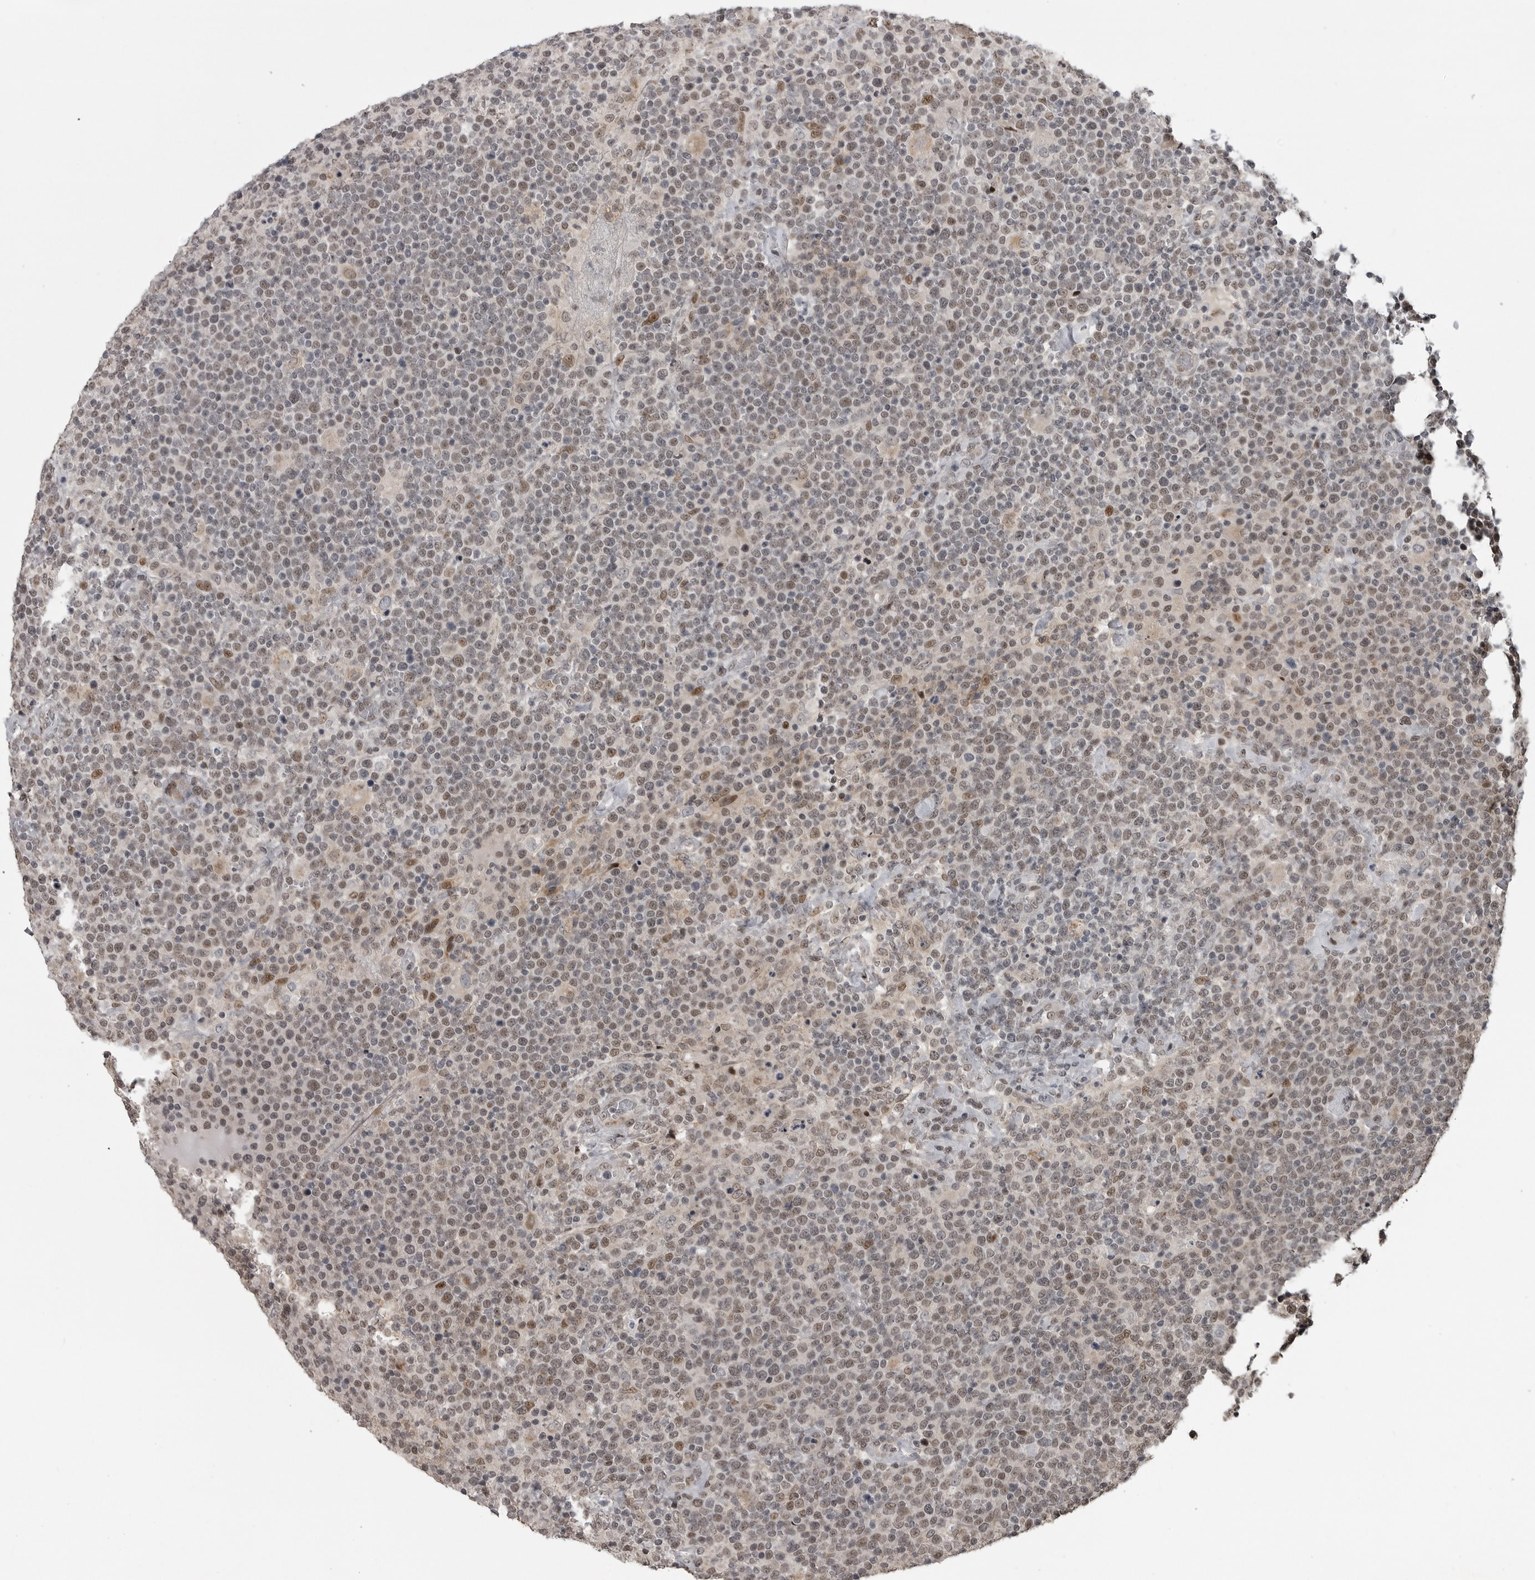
{"staining": {"intensity": "weak", "quantity": ">75%", "location": "nuclear"}, "tissue": "lymphoma", "cell_type": "Tumor cells", "image_type": "cancer", "snomed": [{"axis": "morphology", "description": "Malignant lymphoma, non-Hodgkin's type, High grade"}, {"axis": "topography", "description": "Lymph node"}], "caption": "IHC (DAB (3,3'-diaminobenzidine)) staining of human malignant lymphoma, non-Hodgkin's type (high-grade) demonstrates weak nuclear protein expression in about >75% of tumor cells.", "gene": "C8orf58", "patient": {"sex": "male", "age": 61}}